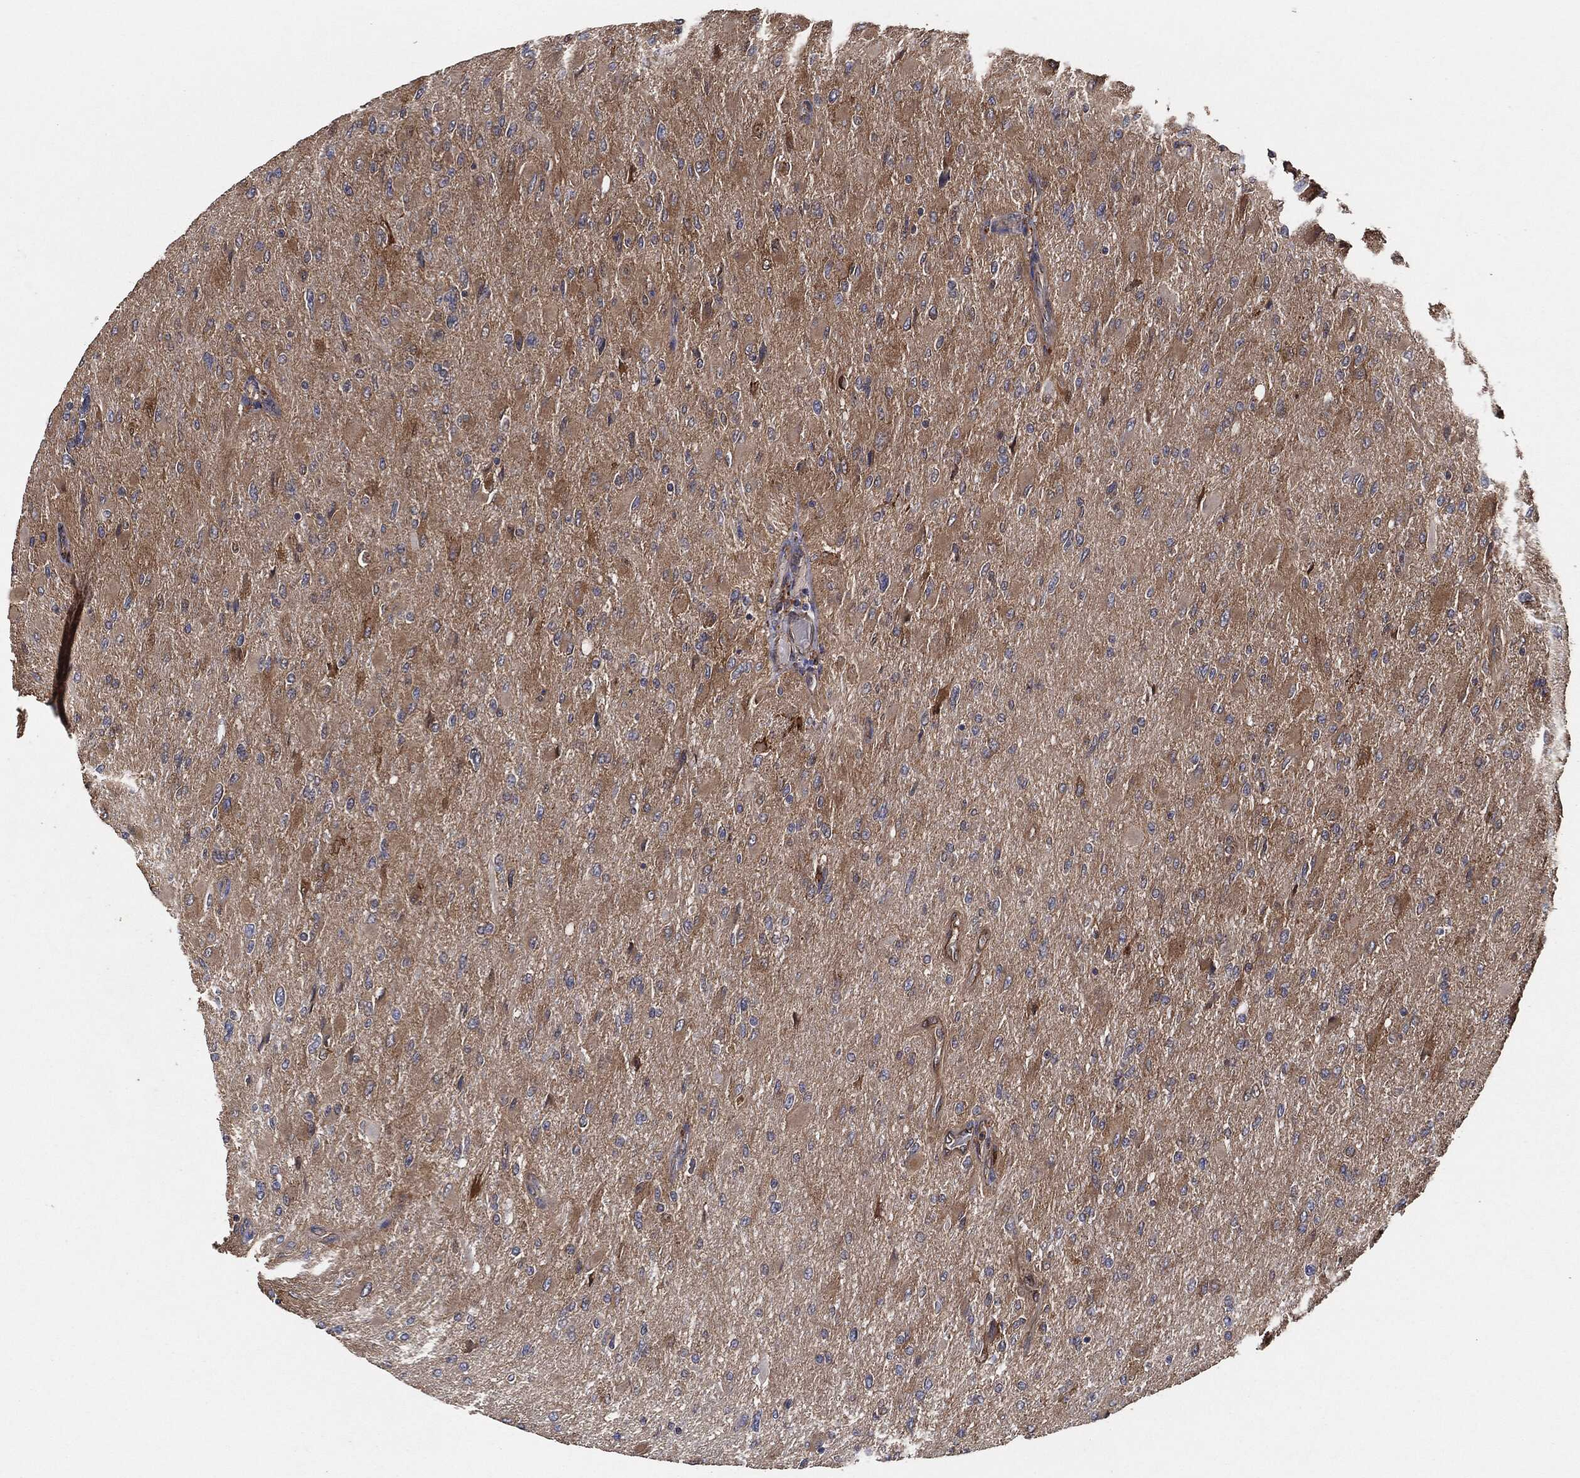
{"staining": {"intensity": "moderate", "quantity": "25%-75%", "location": "cytoplasmic/membranous"}, "tissue": "glioma", "cell_type": "Tumor cells", "image_type": "cancer", "snomed": [{"axis": "morphology", "description": "Glioma, malignant, High grade"}, {"axis": "topography", "description": "Cerebral cortex"}], "caption": "A brown stain highlights moderate cytoplasmic/membranous positivity of a protein in human malignant high-grade glioma tumor cells.", "gene": "CTNNA1", "patient": {"sex": "female", "age": 36}}